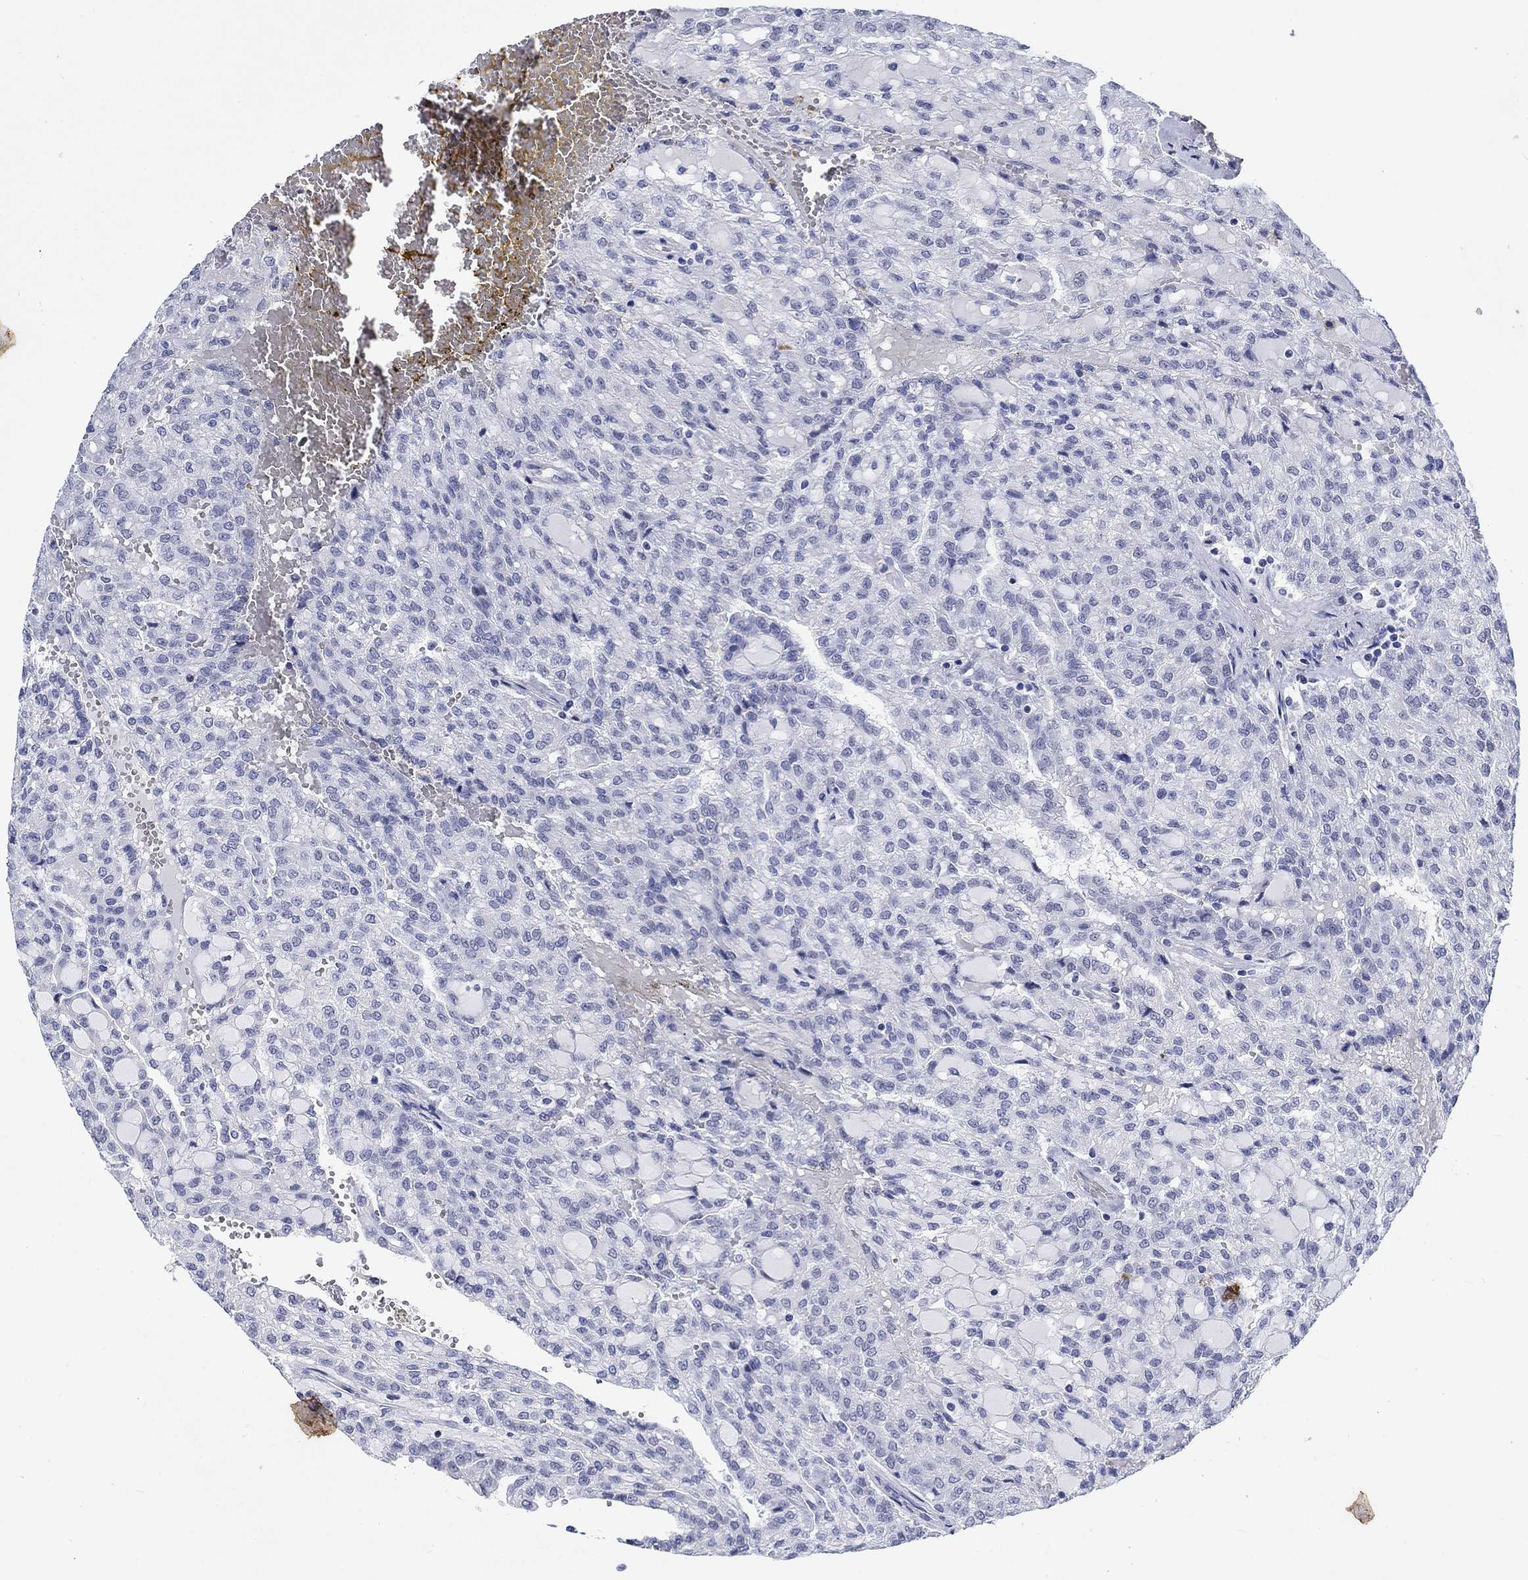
{"staining": {"intensity": "negative", "quantity": "none", "location": "none"}, "tissue": "renal cancer", "cell_type": "Tumor cells", "image_type": "cancer", "snomed": [{"axis": "morphology", "description": "Adenocarcinoma, NOS"}, {"axis": "topography", "description": "Kidney"}], "caption": "The image demonstrates no significant positivity in tumor cells of renal cancer. The staining is performed using DAB brown chromogen with nuclei counter-stained in using hematoxylin.", "gene": "KRT76", "patient": {"sex": "male", "age": 63}}